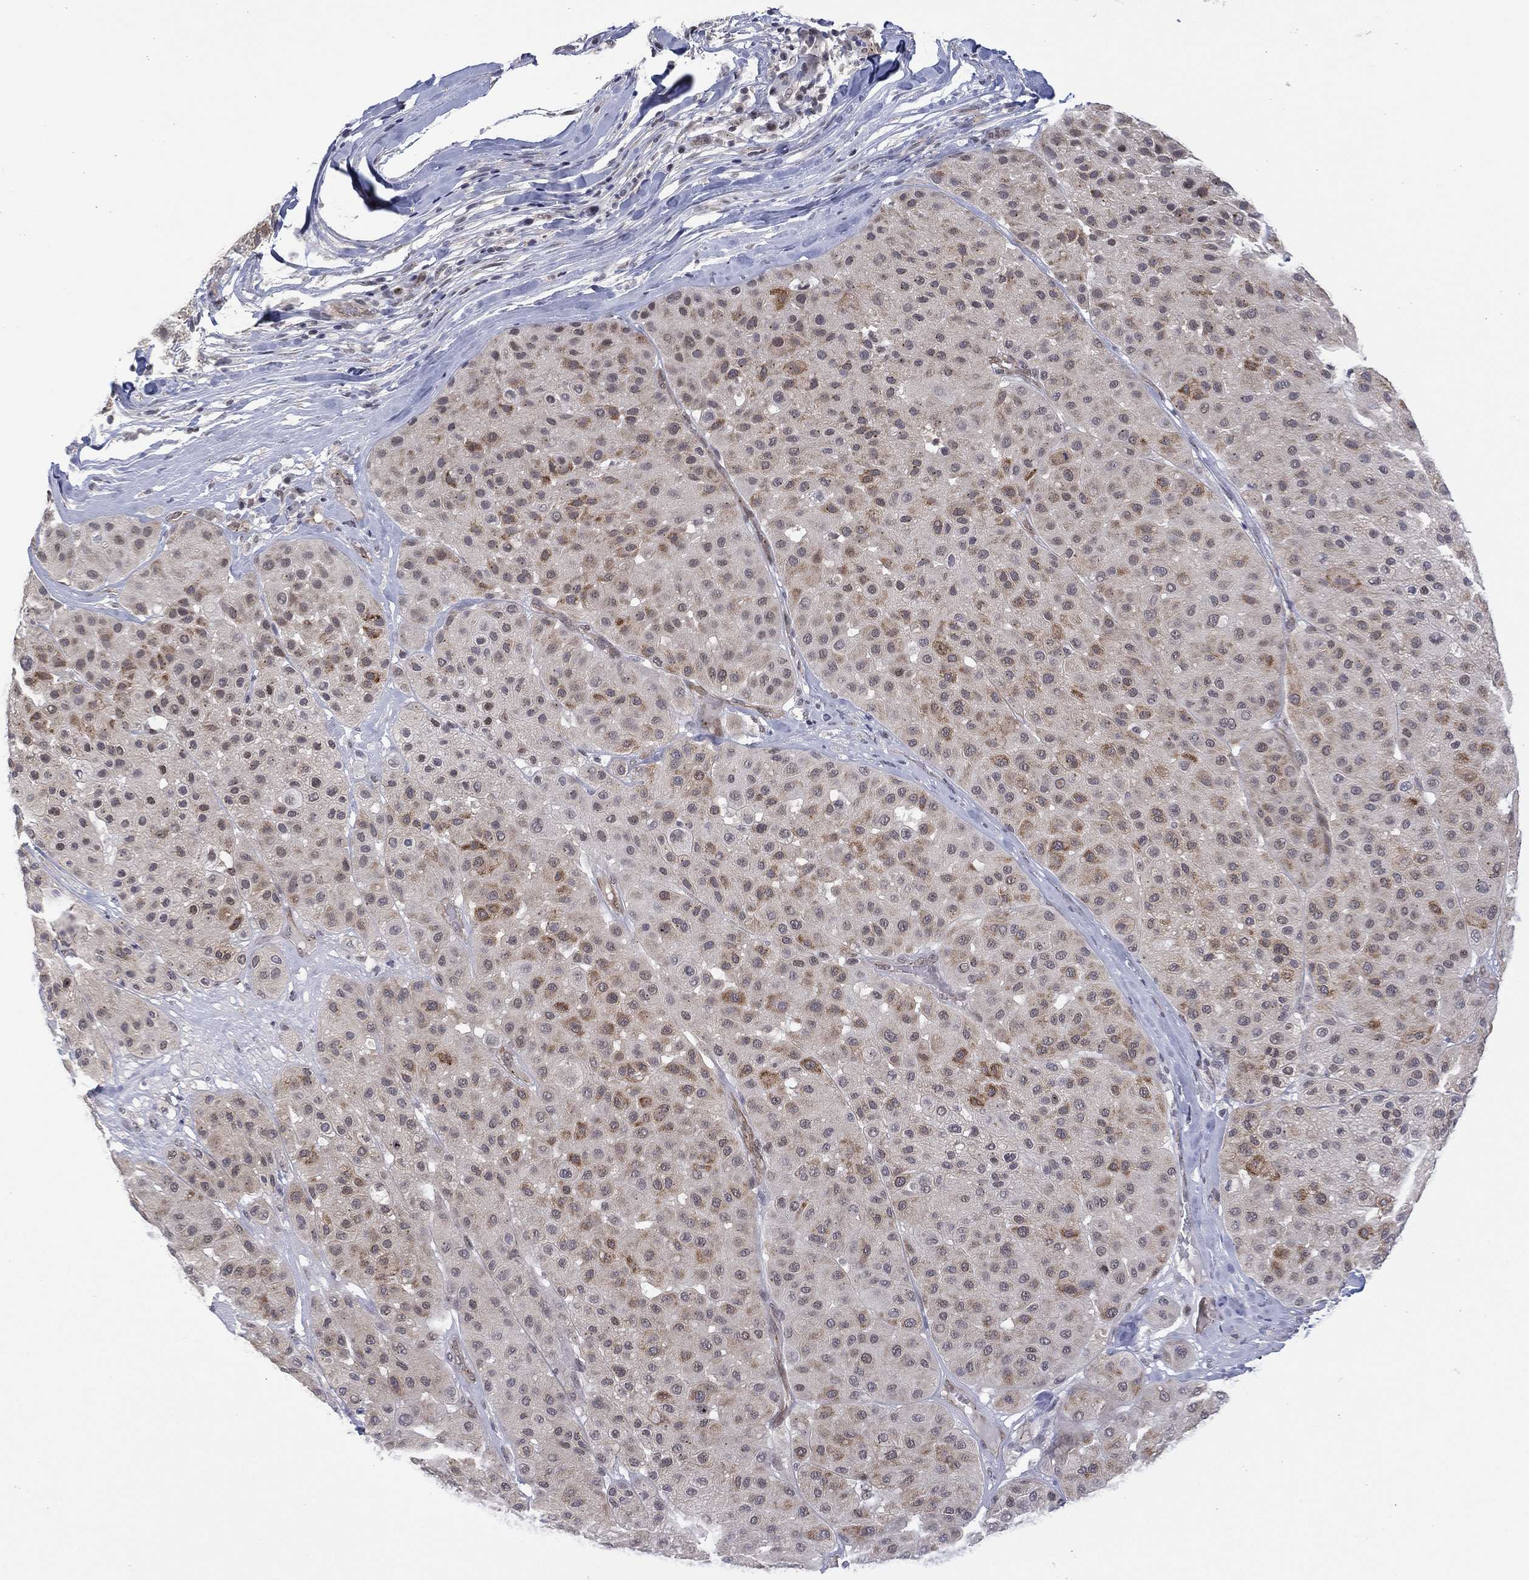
{"staining": {"intensity": "negative", "quantity": "none", "location": "none"}, "tissue": "melanoma", "cell_type": "Tumor cells", "image_type": "cancer", "snomed": [{"axis": "morphology", "description": "Malignant melanoma, Metastatic site"}, {"axis": "topography", "description": "Smooth muscle"}], "caption": "This is a photomicrograph of immunohistochemistry (IHC) staining of malignant melanoma (metastatic site), which shows no positivity in tumor cells.", "gene": "GSE1", "patient": {"sex": "male", "age": 41}}